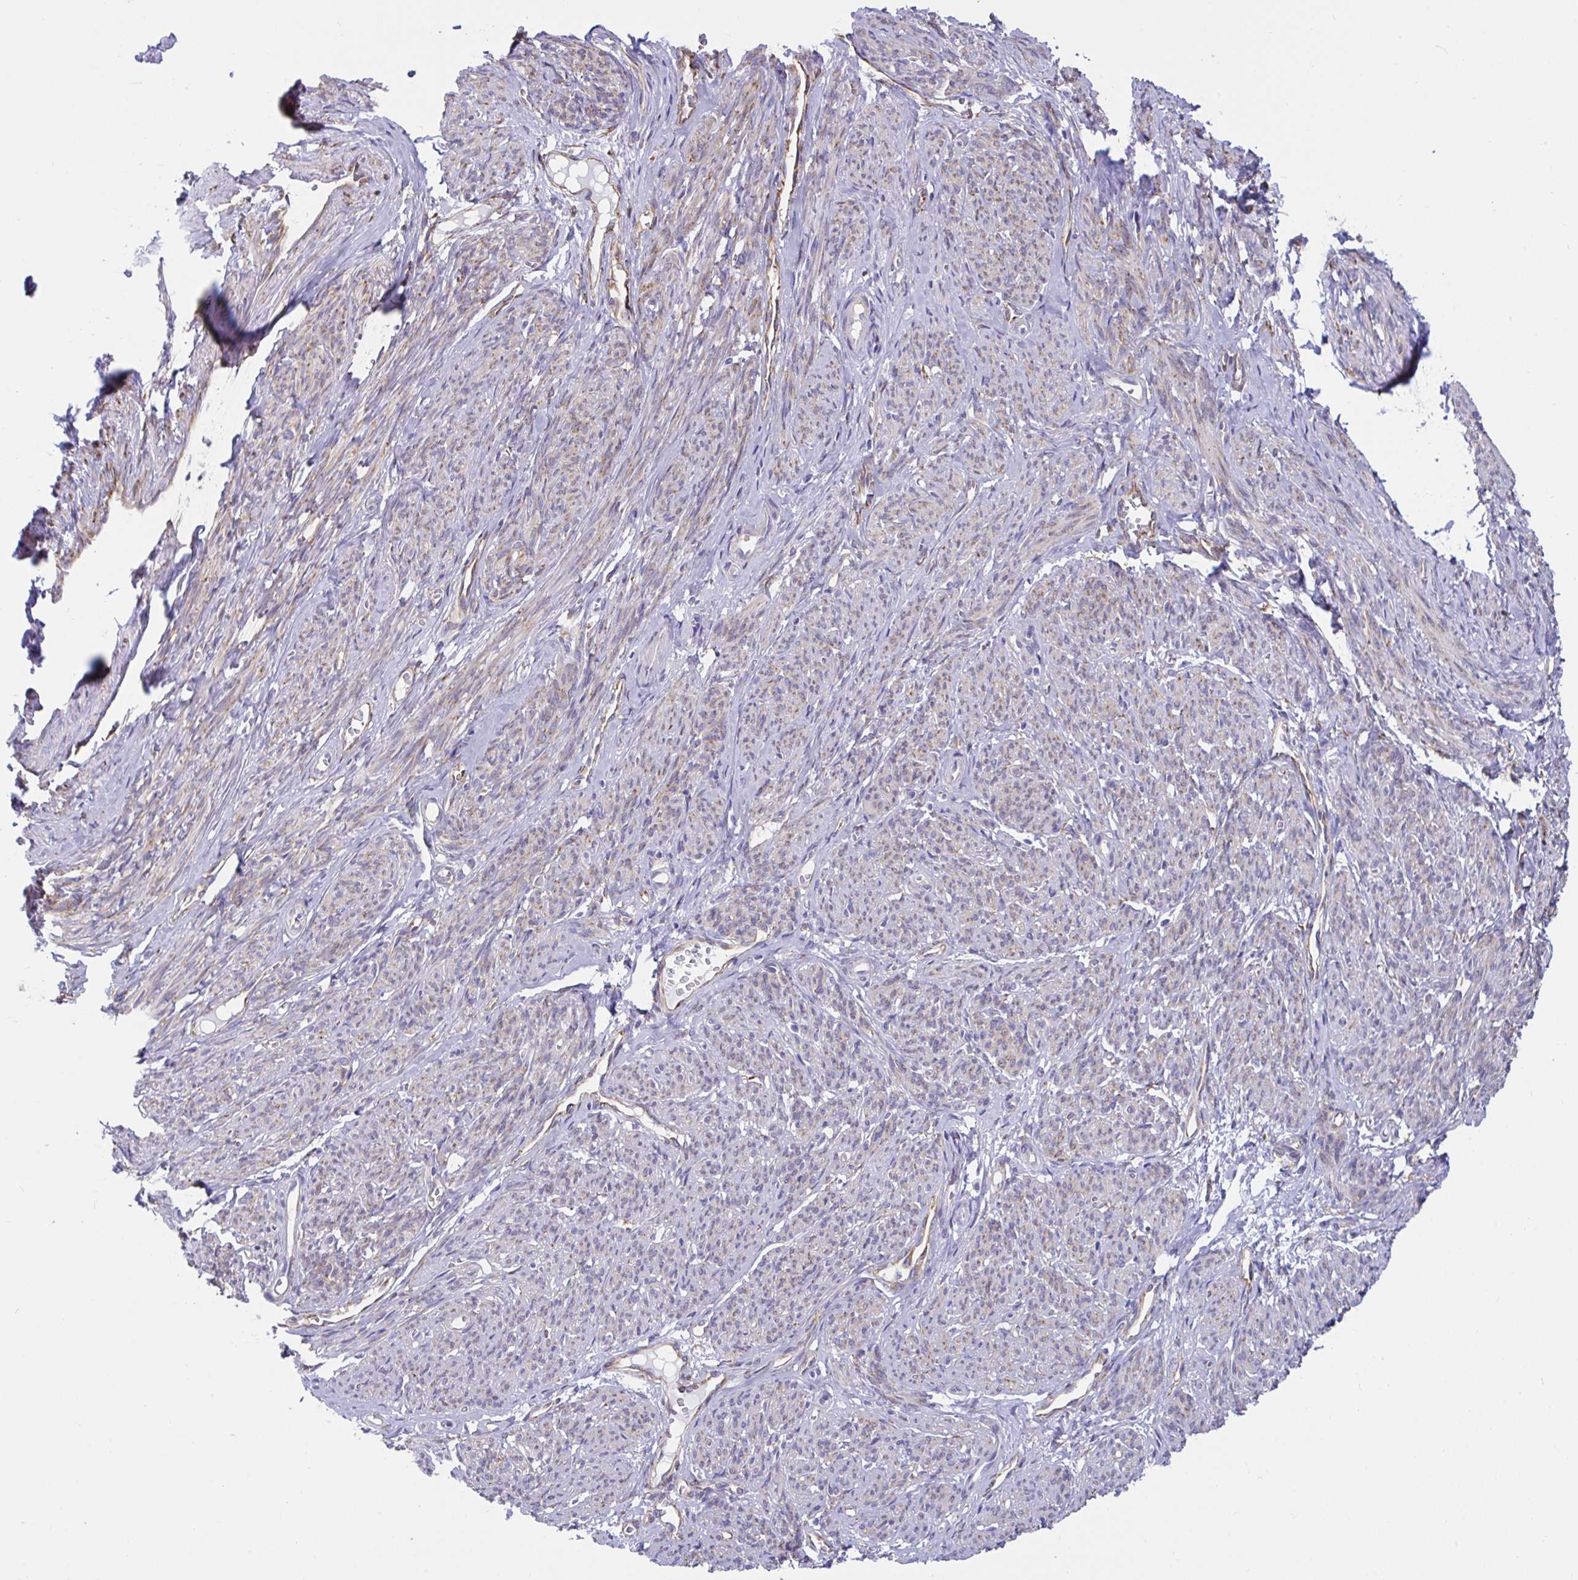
{"staining": {"intensity": "moderate", "quantity": "<25%", "location": "cytoplasmic/membranous"}, "tissue": "smooth muscle", "cell_type": "Smooth muscle cells", "image_type": "normal", "snomed": [{"axis": "morphology", "description": "Normal tissue, NOS"}, {"axis": "topography", "description": "Smooth muscle"}], "caption": "A brown stain shows moderate cytoplasmic/membranous positivity of a protein in smooth muscle cells of unremarkable smooth muscle.", "gene": "ASPH", "patient": {"sex": "female", "age": 65}}